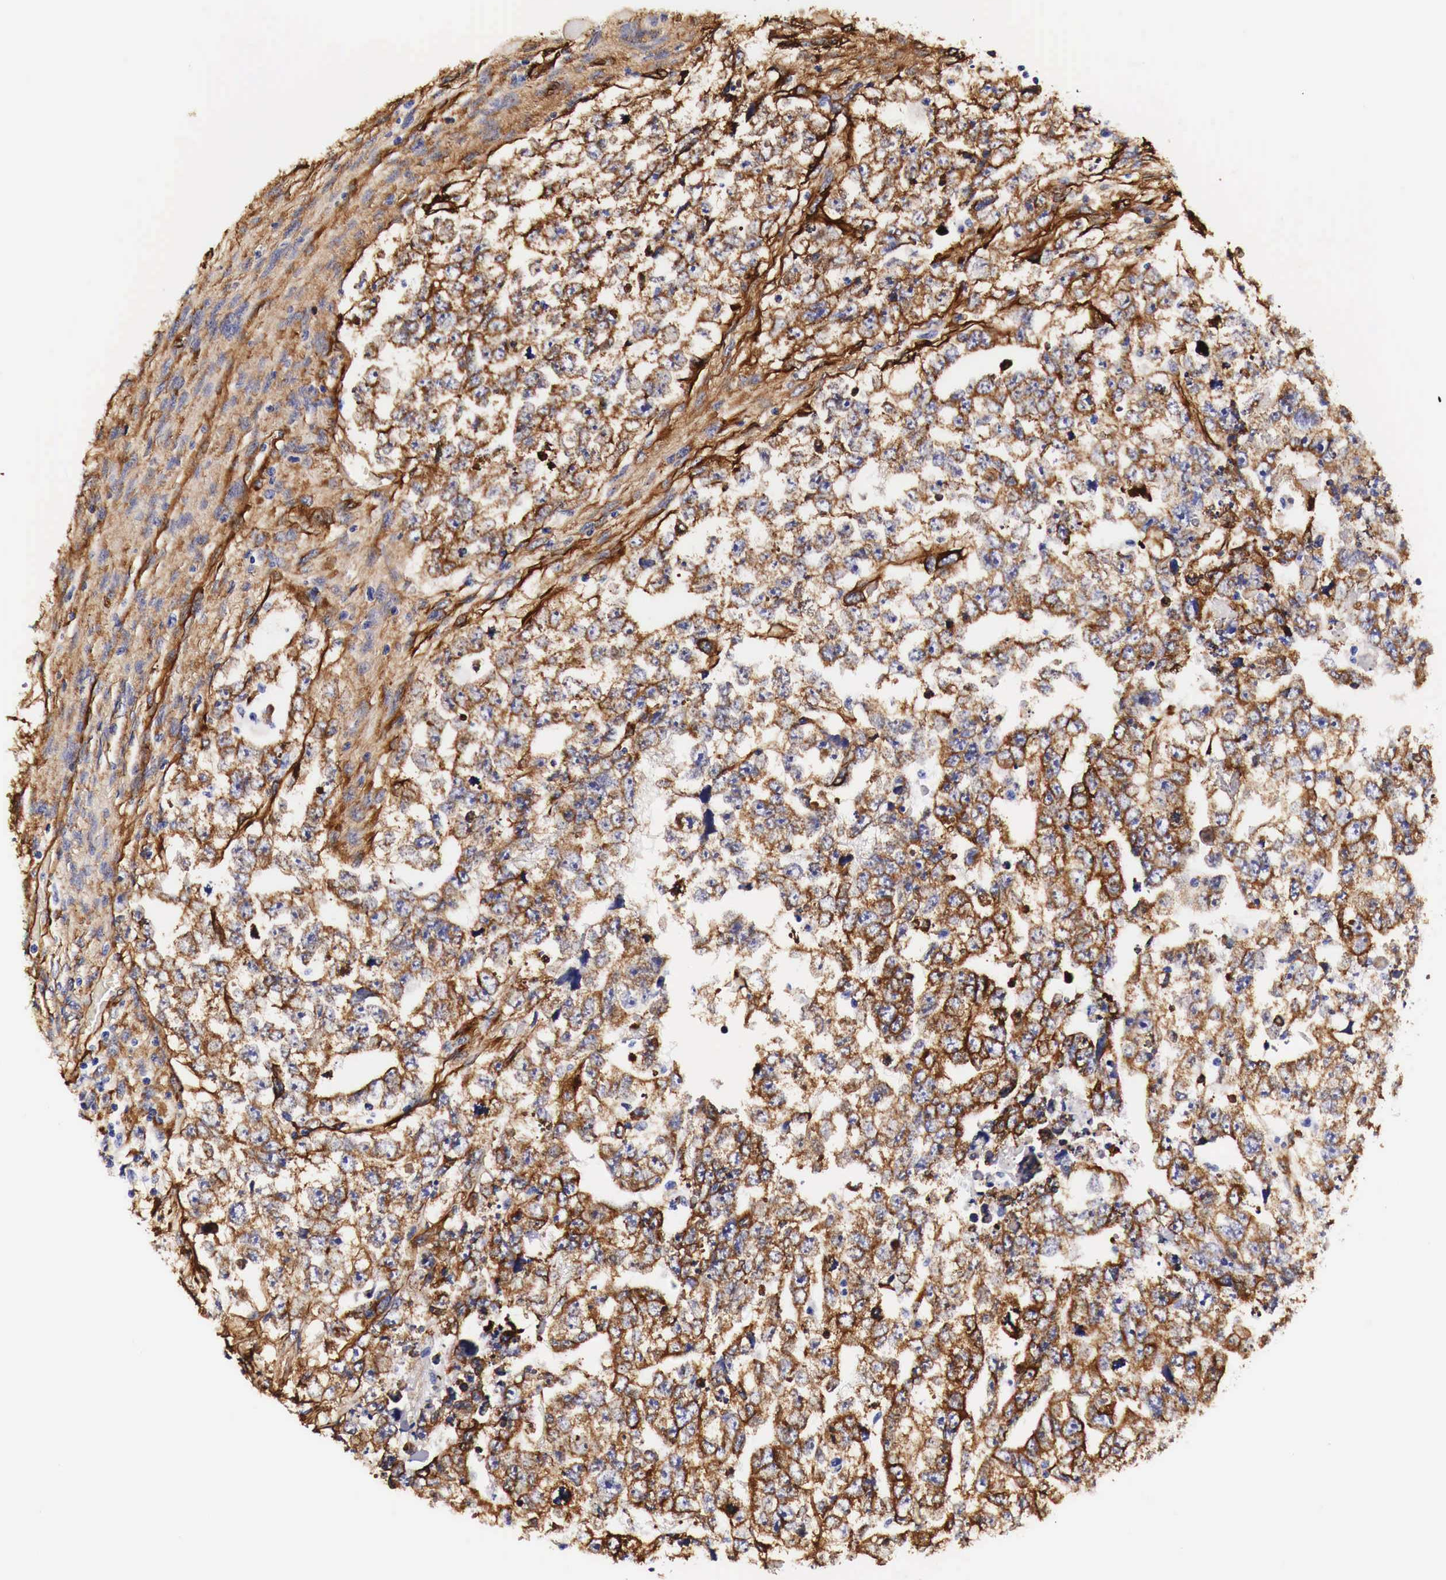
{"staining": {"intensity": "moderate", "quantity": ">75%", "location": "cytoplasmic/membranous"}, "tissue": "testis cancer", "cell_type": "Tumor cells", "image_type": "cancer", "snomed": [{"axis": "morphology", "description": "Carcinoma, Embryonal, NOS"}, {"axis": "topography", "description": "Testis"}], "caption": "Testis cancer (embryonal carcinoma) stained for a protein (brown) shows moderate cytoplasmic/membranous positive staining in about >75% of tumor cells.", "gene": "LAMB2", "patient": {"sex": "male", "age": 36}}